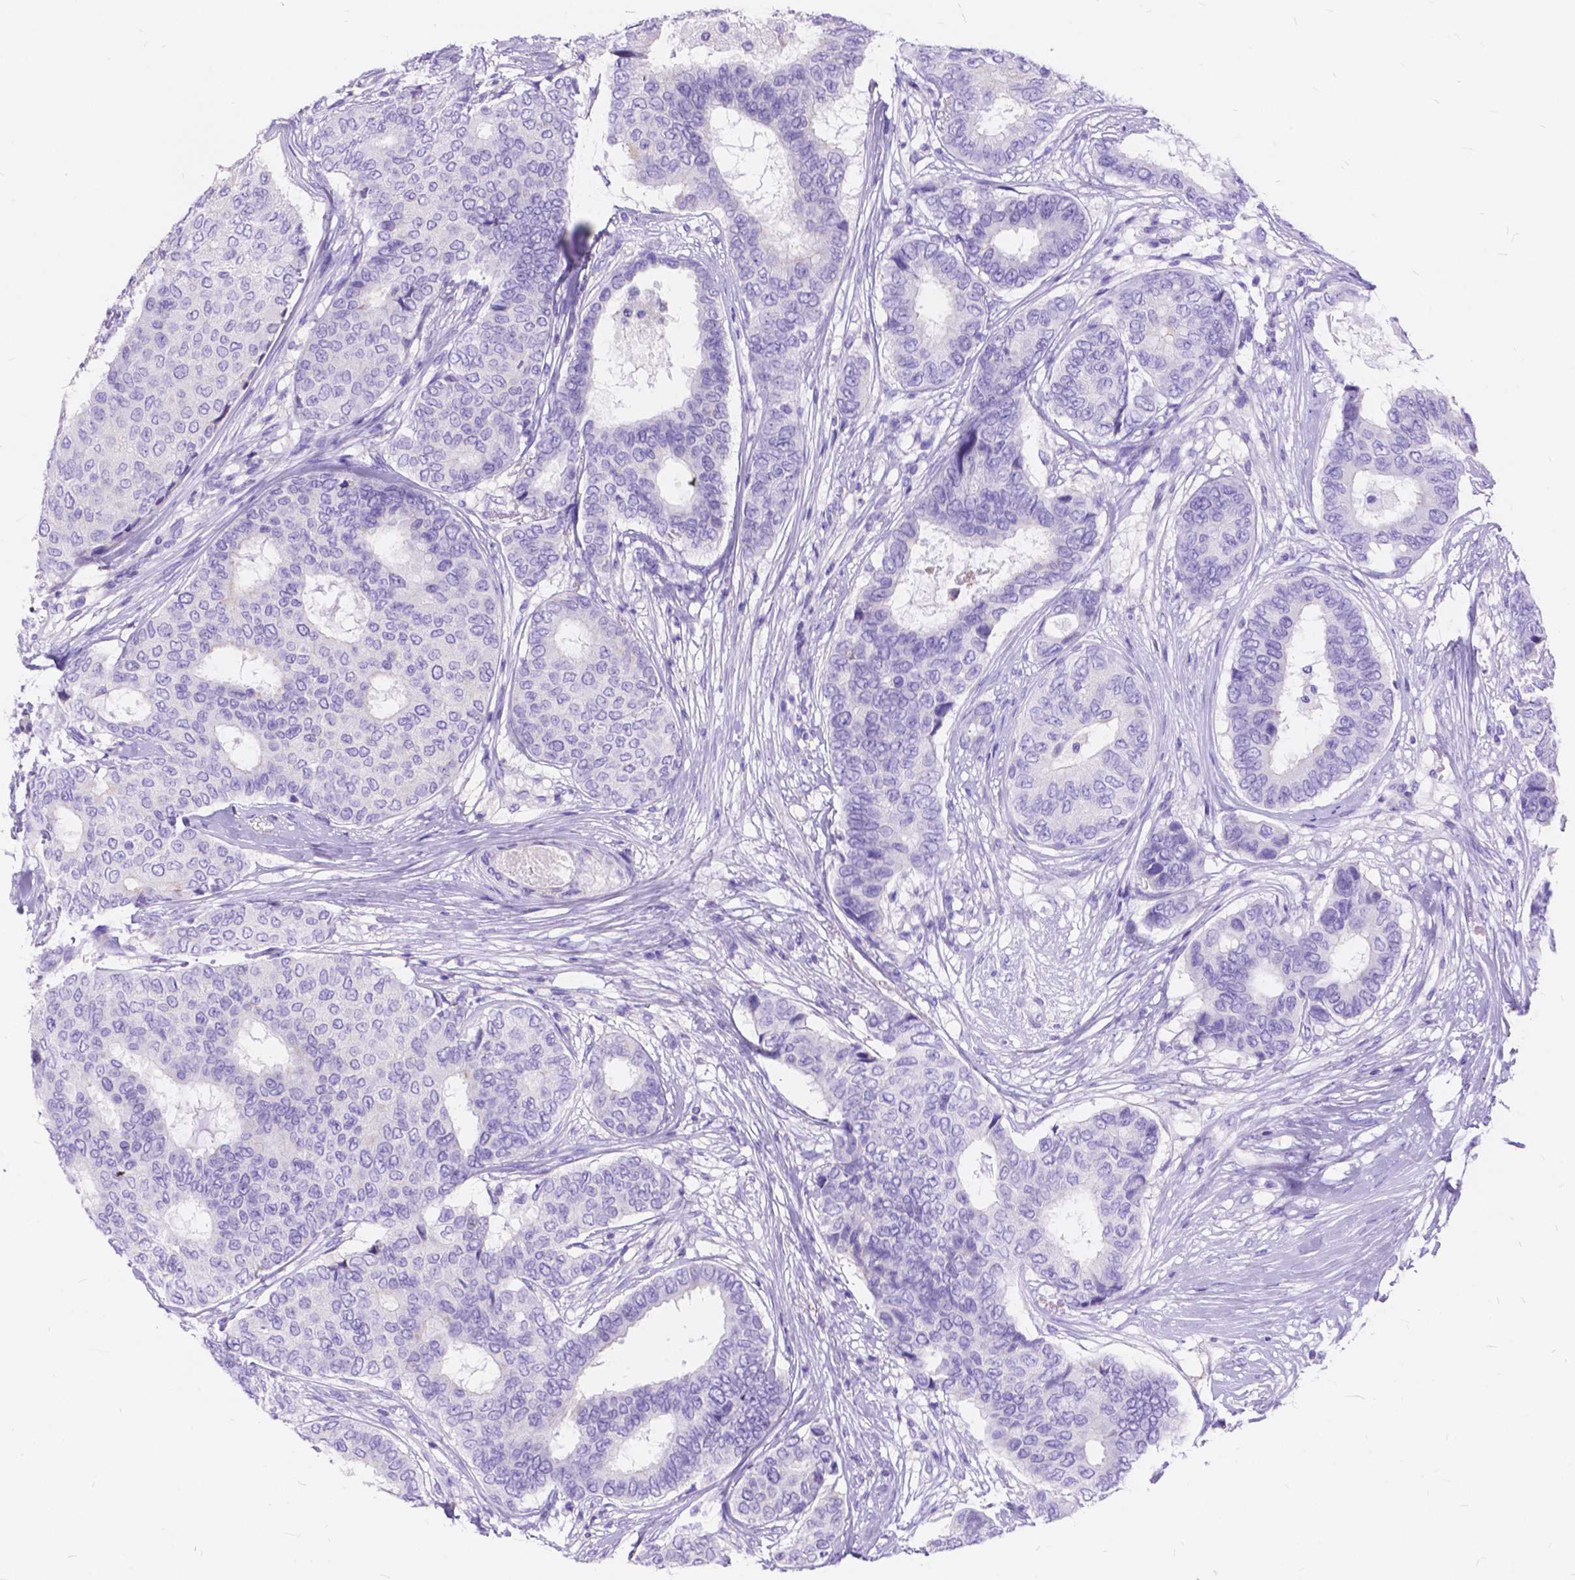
{"staining": {"intensity": "negative", "quantity": "none", "location": "none"}, "tissue": "breast cancer", "cell_type": "Tumor cells", "image_type": "cancer", "snomed": [{"axis": "morphology", "description": "Duct carcinoma"}, {"axis": "topography", "description": "Breast"}], "caption": "The photomicrograph displays no staining of tumor cells in breast cancer.", "gene": "FOXL2", "patient": {"sex": "female", "age": 75}}